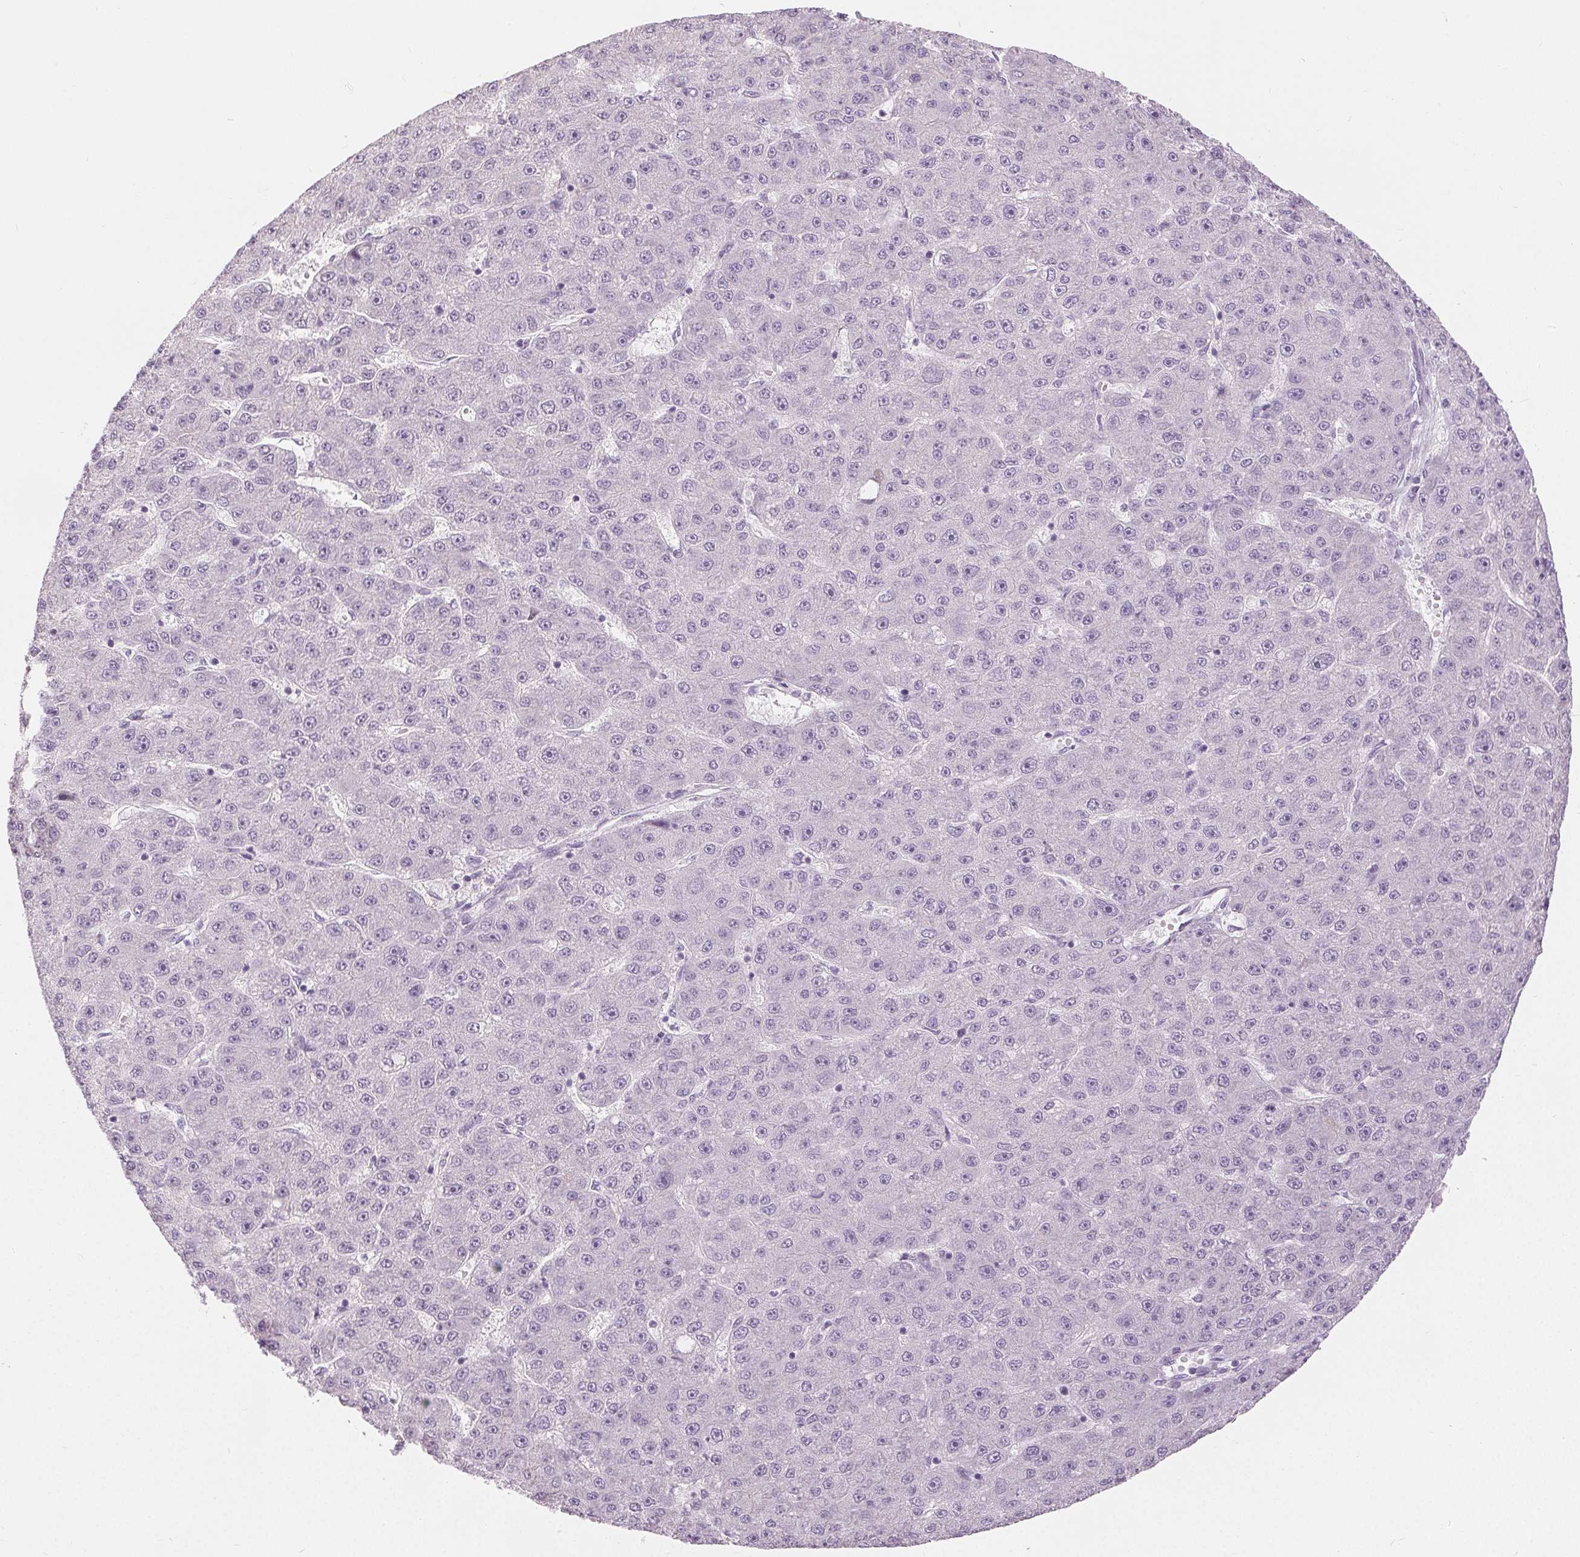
{"staining": {"intensity": "negative", "quantity": "none", "location": "none"}, "tissue": "liver cancer", "cell_type": "Tumor cells", "image_type": "cancer", "snomed": [{"axis": "morphology", "description": "Carcinoma, Hepatocellular, NOS"}, {"axis": "topography", "description": "Liver"}], "caption": "An image of liver cancer stained for a protein exhibits no brown staining in tumor cells.", "gene": "DSG3", "patient": {"sex": "male", "age": 67}}